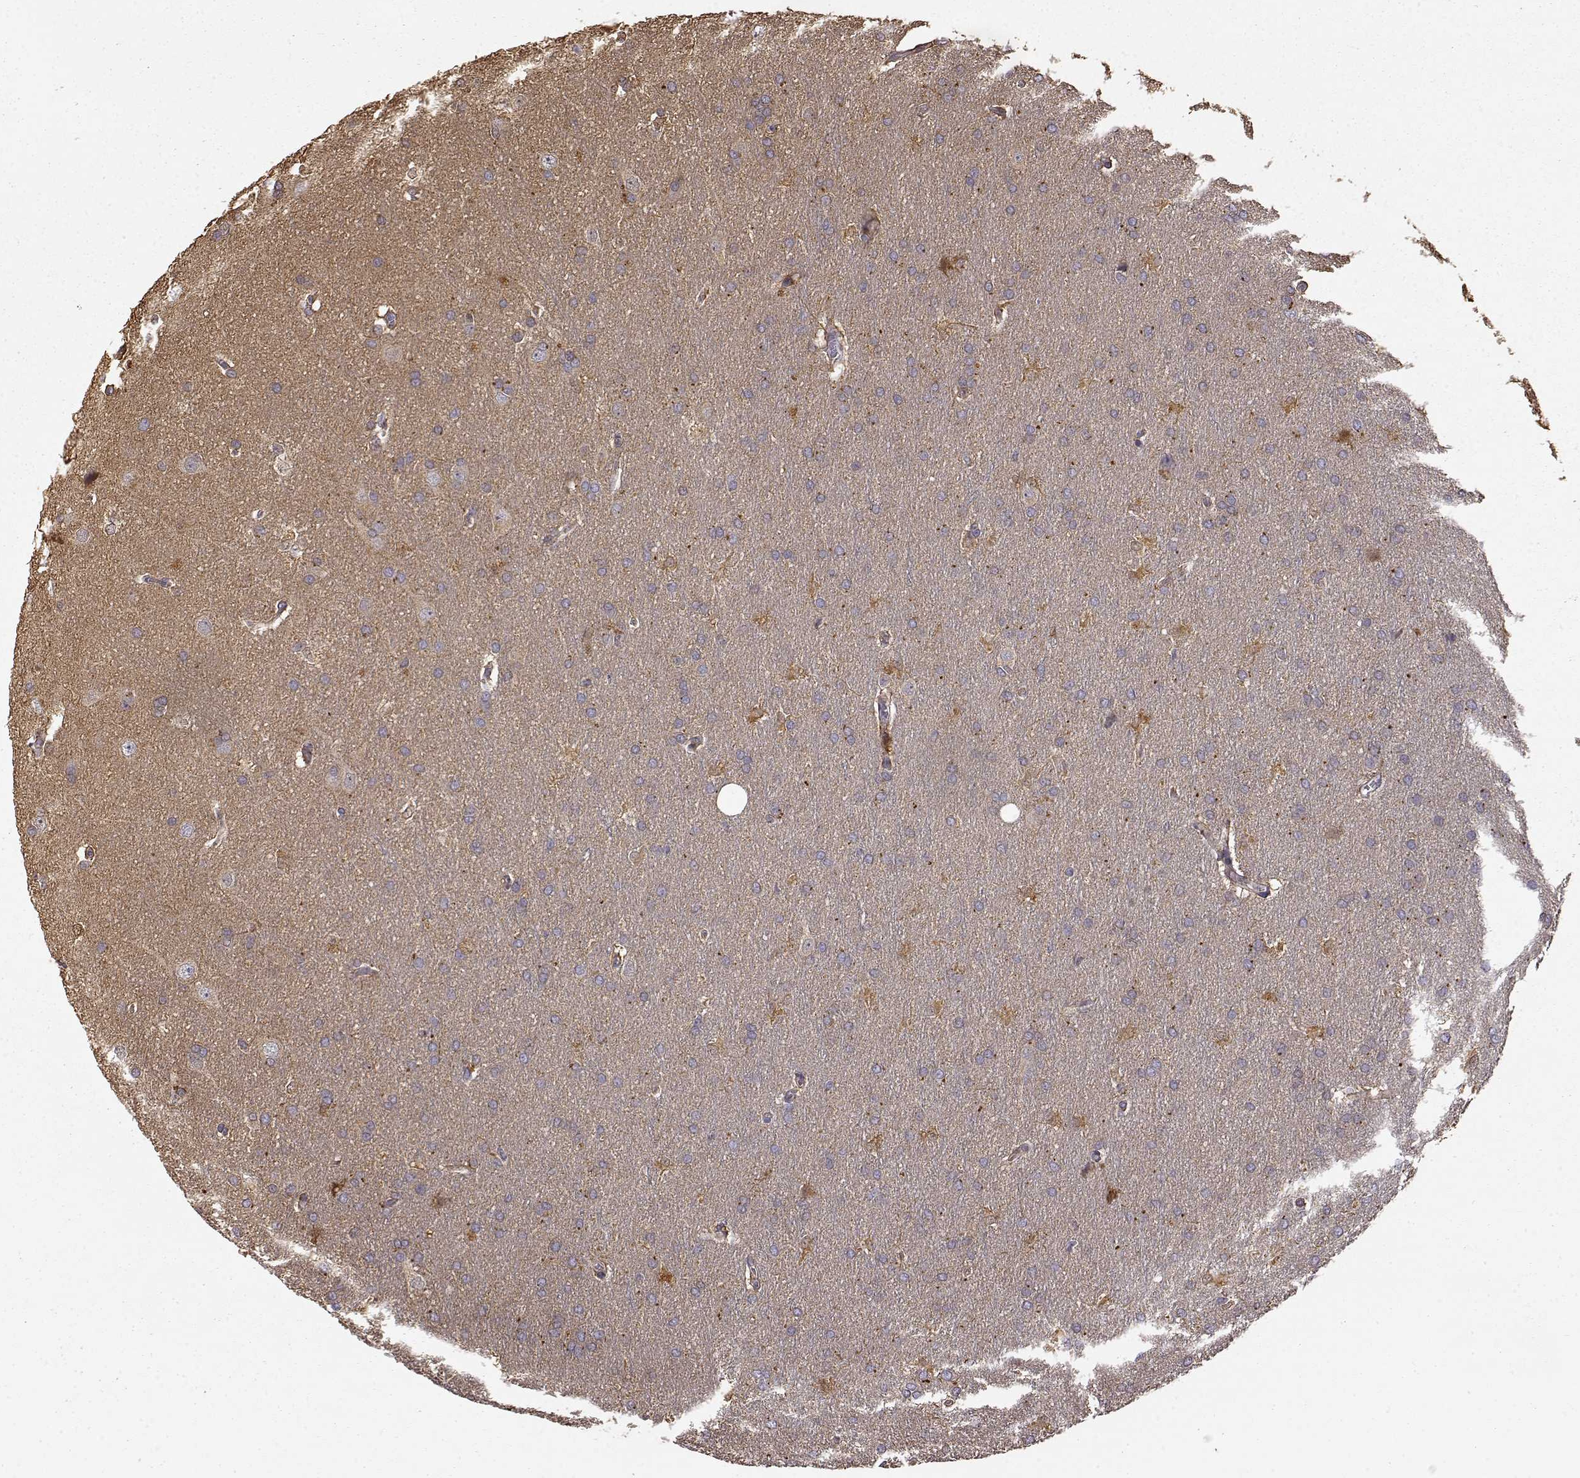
{"staining": {"intensity": "moderate", "quantity": "<25%", "location": "cytoplasmic/membranous"}, "tissue": "glioma", "cell_type": "Tumor cells", "image_type": "cancer", "snomed": [{"axis": "morphology", "description": "Glioma, malignant, Low grade"}, {"axis": "topography", "description": "Brain"}], "caption": "IHC staining of malignant low-grade glioma, which shows low levels of moderate cytoplasmic/membranous positivity in about <25% of tumor cells indicating moderate cytoplasmic/membranous protein expression. The staining was performed using DAB (brown) for protein detection and nuclei were counterstained in hematoxylin (blue).", "gene": "CRIM1", "patient": {"sex": "female", "age": 32}}